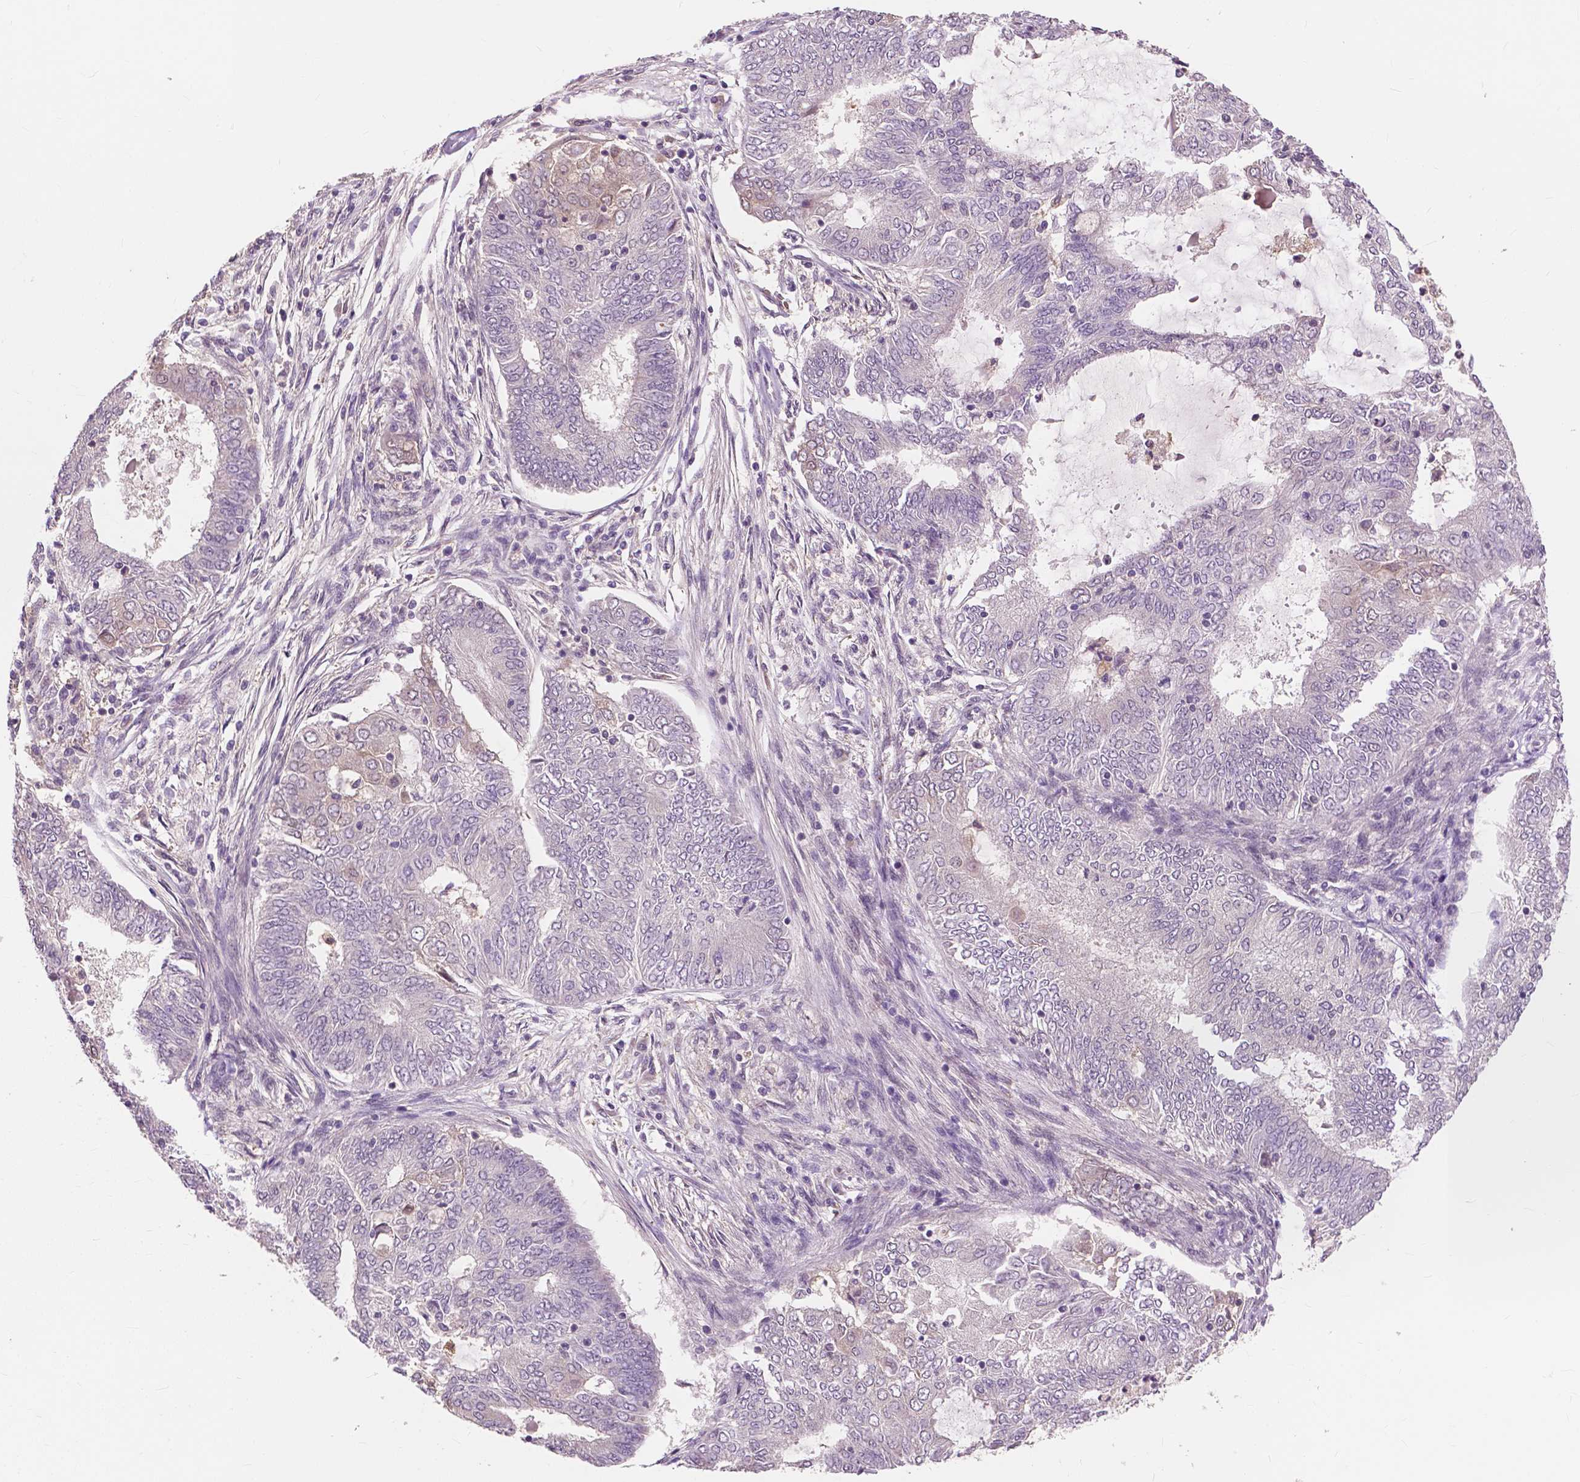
{"staining": {"intensity": "negative", "quantity": "none", "location": "none"}, "tissue": "endometrial cancer", "cell_type": "Tumor cells", "image_type": "cancer", "snomed": [{"axis": "morphology", "description": "Adenocarcinoma, NOS"}, {"axis": "topography", "description": "Endometrium"}], "caption": "IHC of endometrial cancer (adenocarcinoma) demonstrates no positivity in tumor cells.", "gene": "MAP1LC3B", "patient": {"sex": "female", "age": 62}}